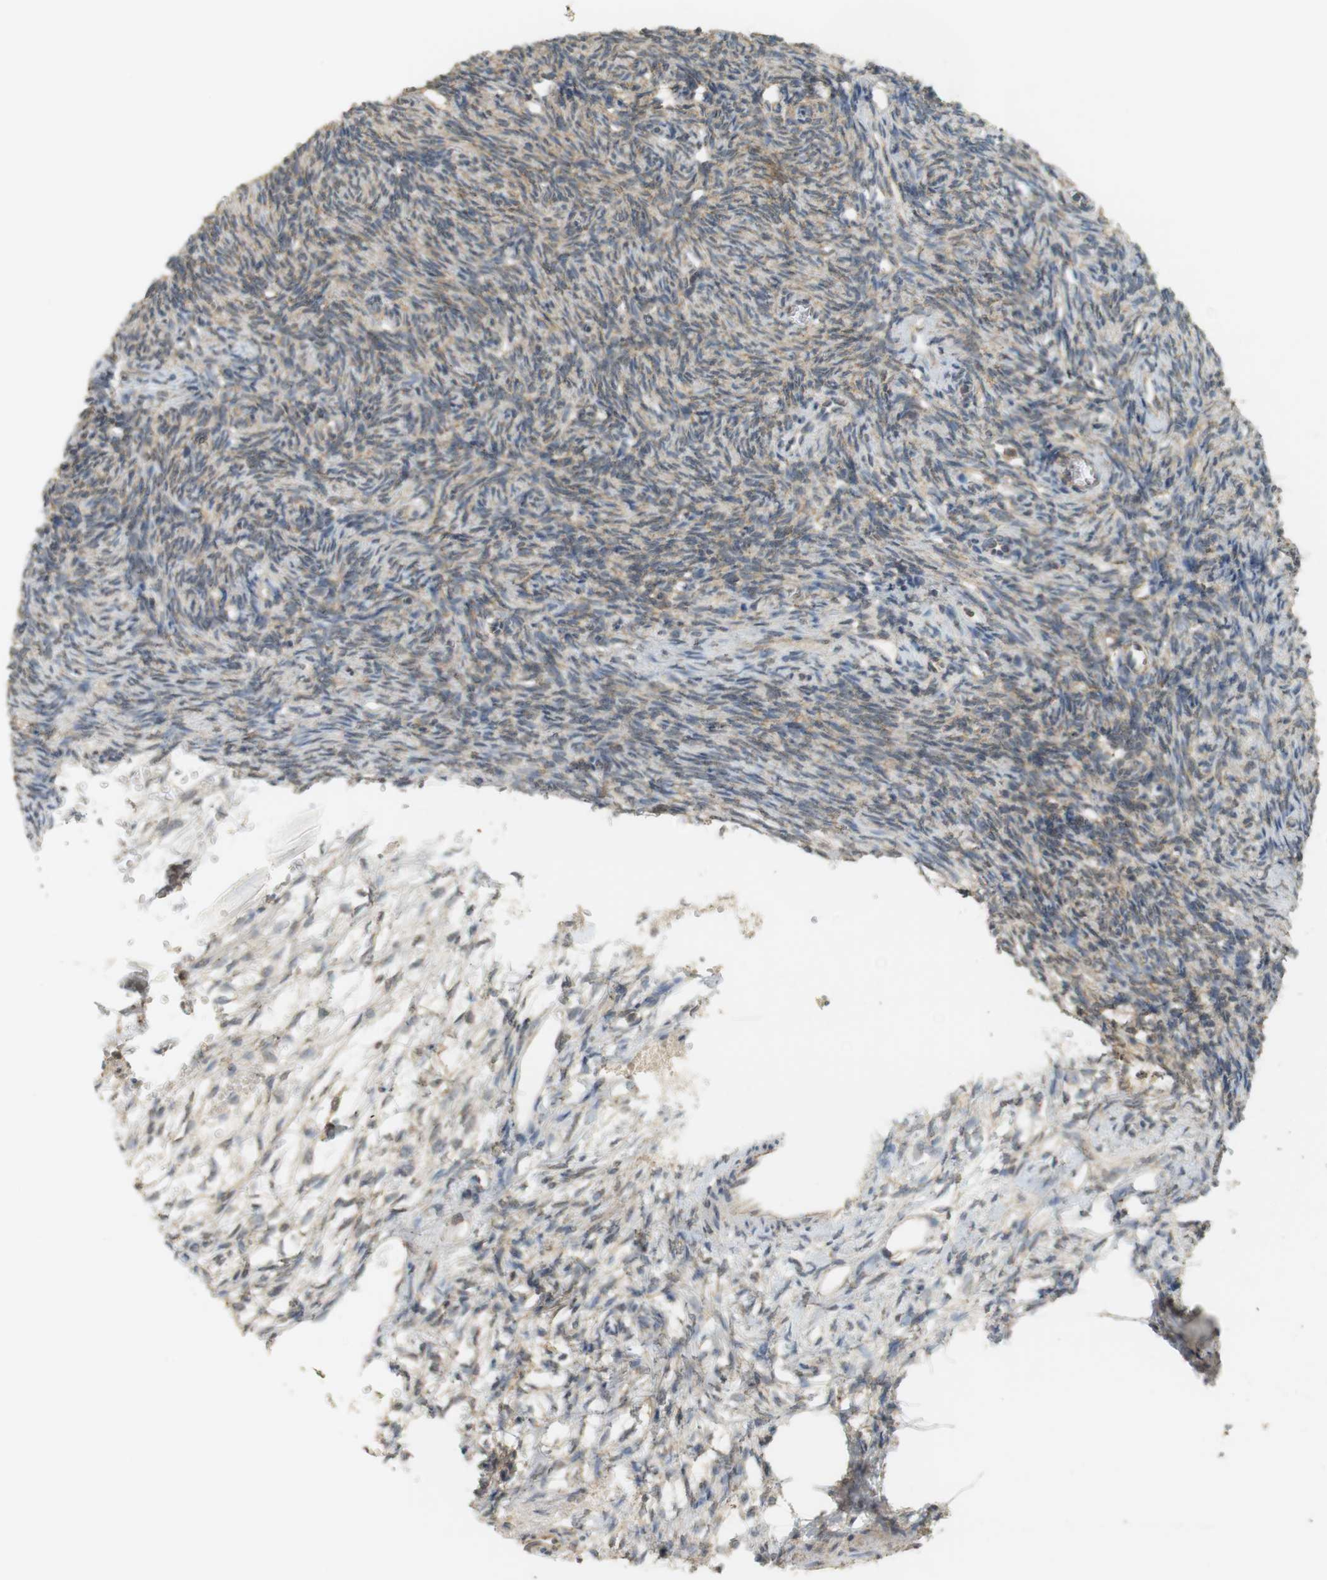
{"staining": {"intensity": "weak", "quantity": ">75%", "location": "cytoplasmic/membranous"}, "tissue": "ovary", "cell_type": "Ovarian stroma cells", "image_type": "normal", "snomed": [{"axis": "morphology", "description": "Normal tissue, NOS"}, {"axis": "topography", "description": "Ovary"}], "caption": "DAB immunohistochemical staining of normal human ovary demonstrates weak cytoplasmic/membranous protein expression in about >75% of ovarian stroma cells.", "gene": "TTK", "patient": {"sex": "female", "age": 33}}